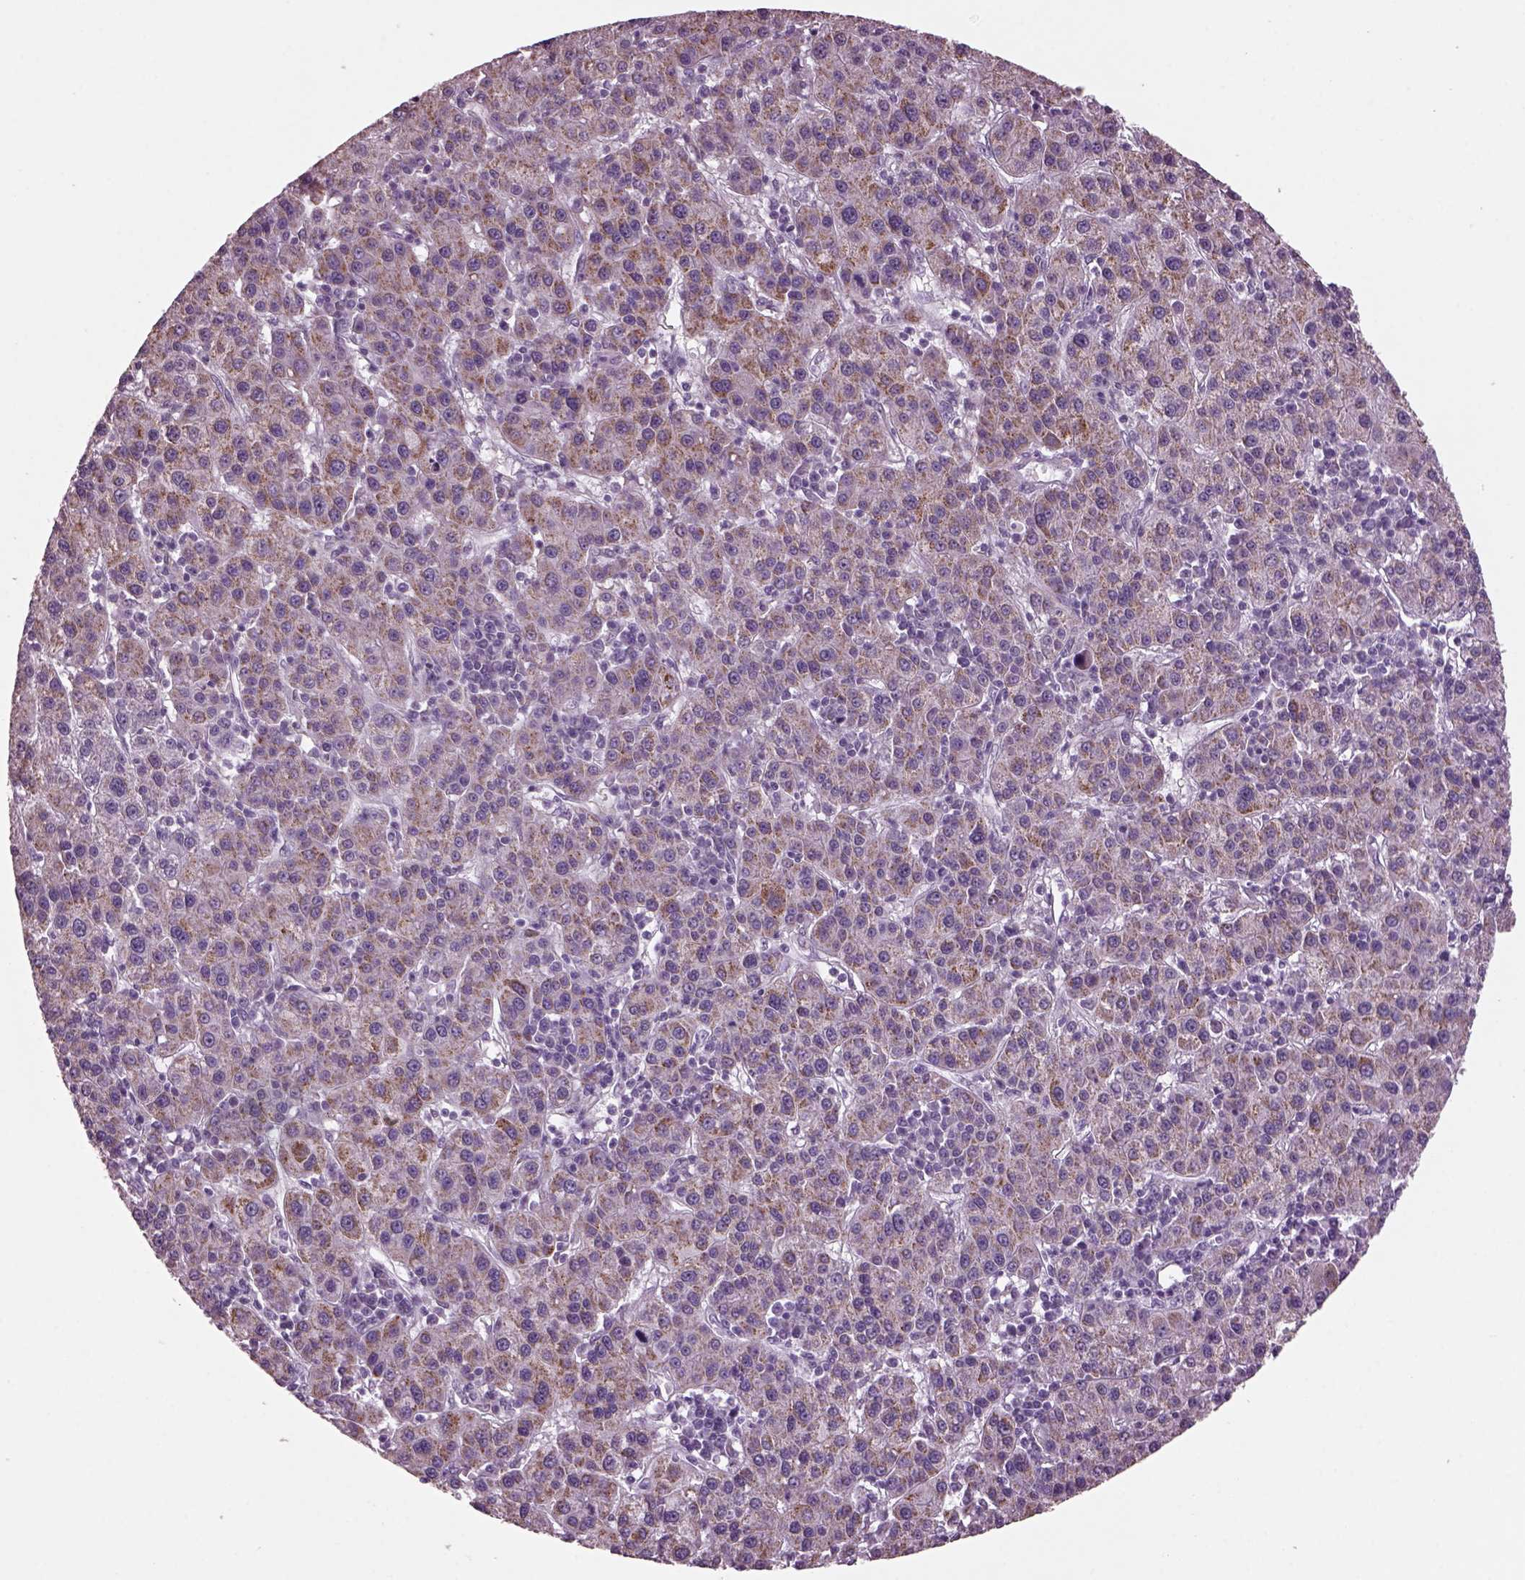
{"staining": {"intensity": "moderate", "quantity": ">75%", "location": "cytoplasmic/membranous"}, "tissue": "liver cancer", "cell_type": "Tumor cells", "image_type": "cancer", "snomed": [{"axis": "morphology", "description": "Carcinoma, Hepatocellular, NOS"}, {"axis": "topography", "description": "Liver"}], "caption": "Immunohistochemistry (DAB (3,3'-diaminobenzidine)) staining of liver cancer reveals moderate cytoplasmic/membranous protein positivity in approximately >75% of tumor cells.", "gene": "PRR9", "patient": {"sex": "female", "age": 60}}